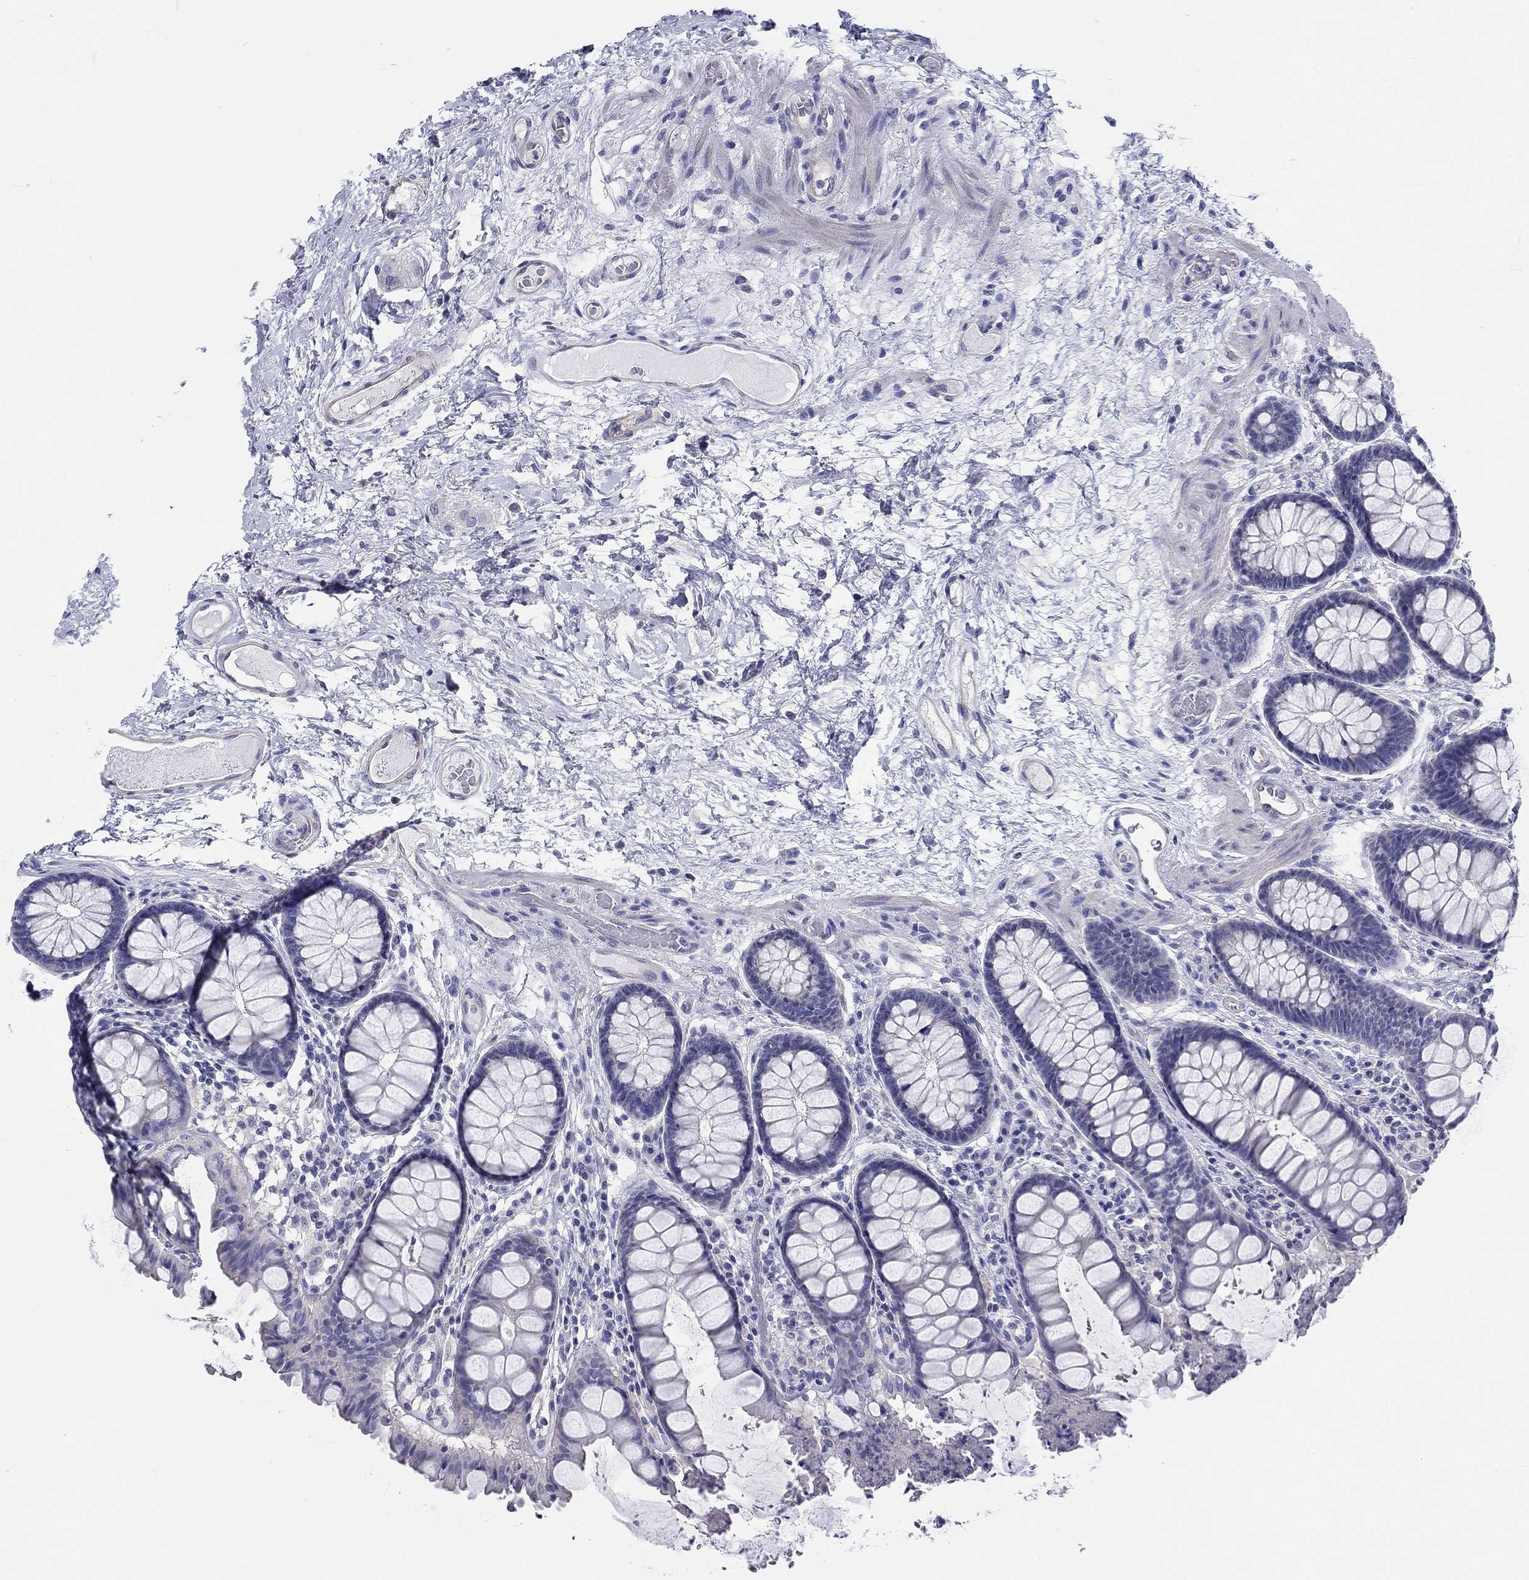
{"staining": {"intensity": "negative", "quantity": "none", "location": "none"}, "tissue": "colon", "cell_type": "Endothelial cells", "image_type": "normal", "snomed": [{"axis": "morphology", "description": "Normal tissue, NOS"}, {"axis": "topography", "description": "Colon"}], "caption": "Endothelial cells are negative for brown protein staining in benign colon. (DAB (3,3'-diaminobenzidine) IHC visualized using brightfield microscopy, high magnification).", "gene": "CRYGD", "patient": {"sex": "female", "age": 65}}